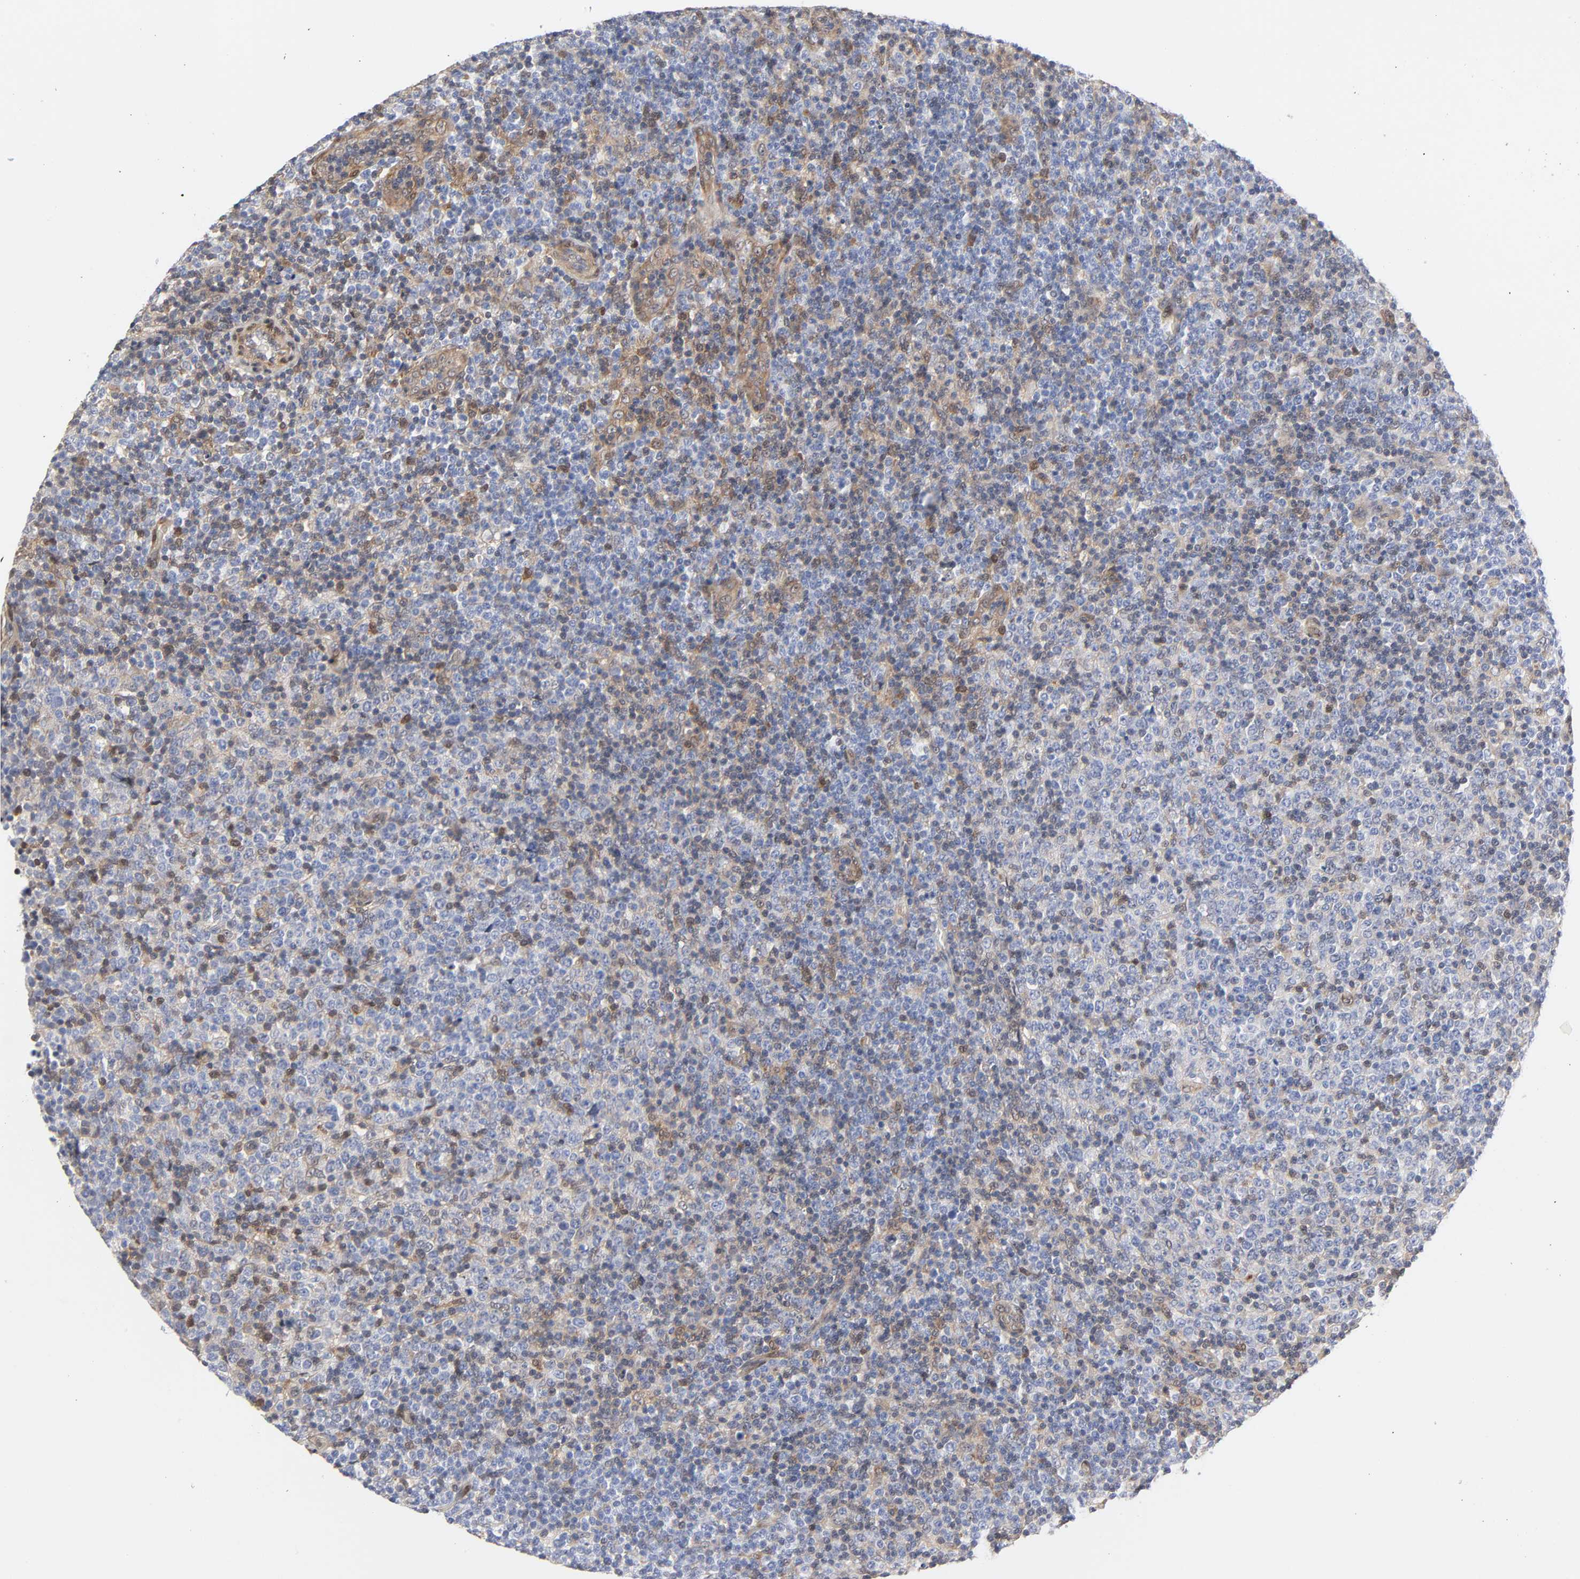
{"staining": {"intensity": "weak", "quantity": "<25%", "location": "cytoplasmic/membranous"}, "tissue": "lymphoma", "cell_type": "Tumor cells", "image_type": "cancer", "snomed": [{"axis": "morphology", "description": "Malignant lymphoma, non-Hodgkin's type, Low grade"}, {"axis": "topography", "description": "Lymph node"}], "caption": "Immunohistochemical staining of malignant lymphoma, non-Hodgkin's type (low-grade) exhibits no significant positivity in tumor cells.", "gene": "PTEN", "patient": {"sex": "male", "age": 70}}